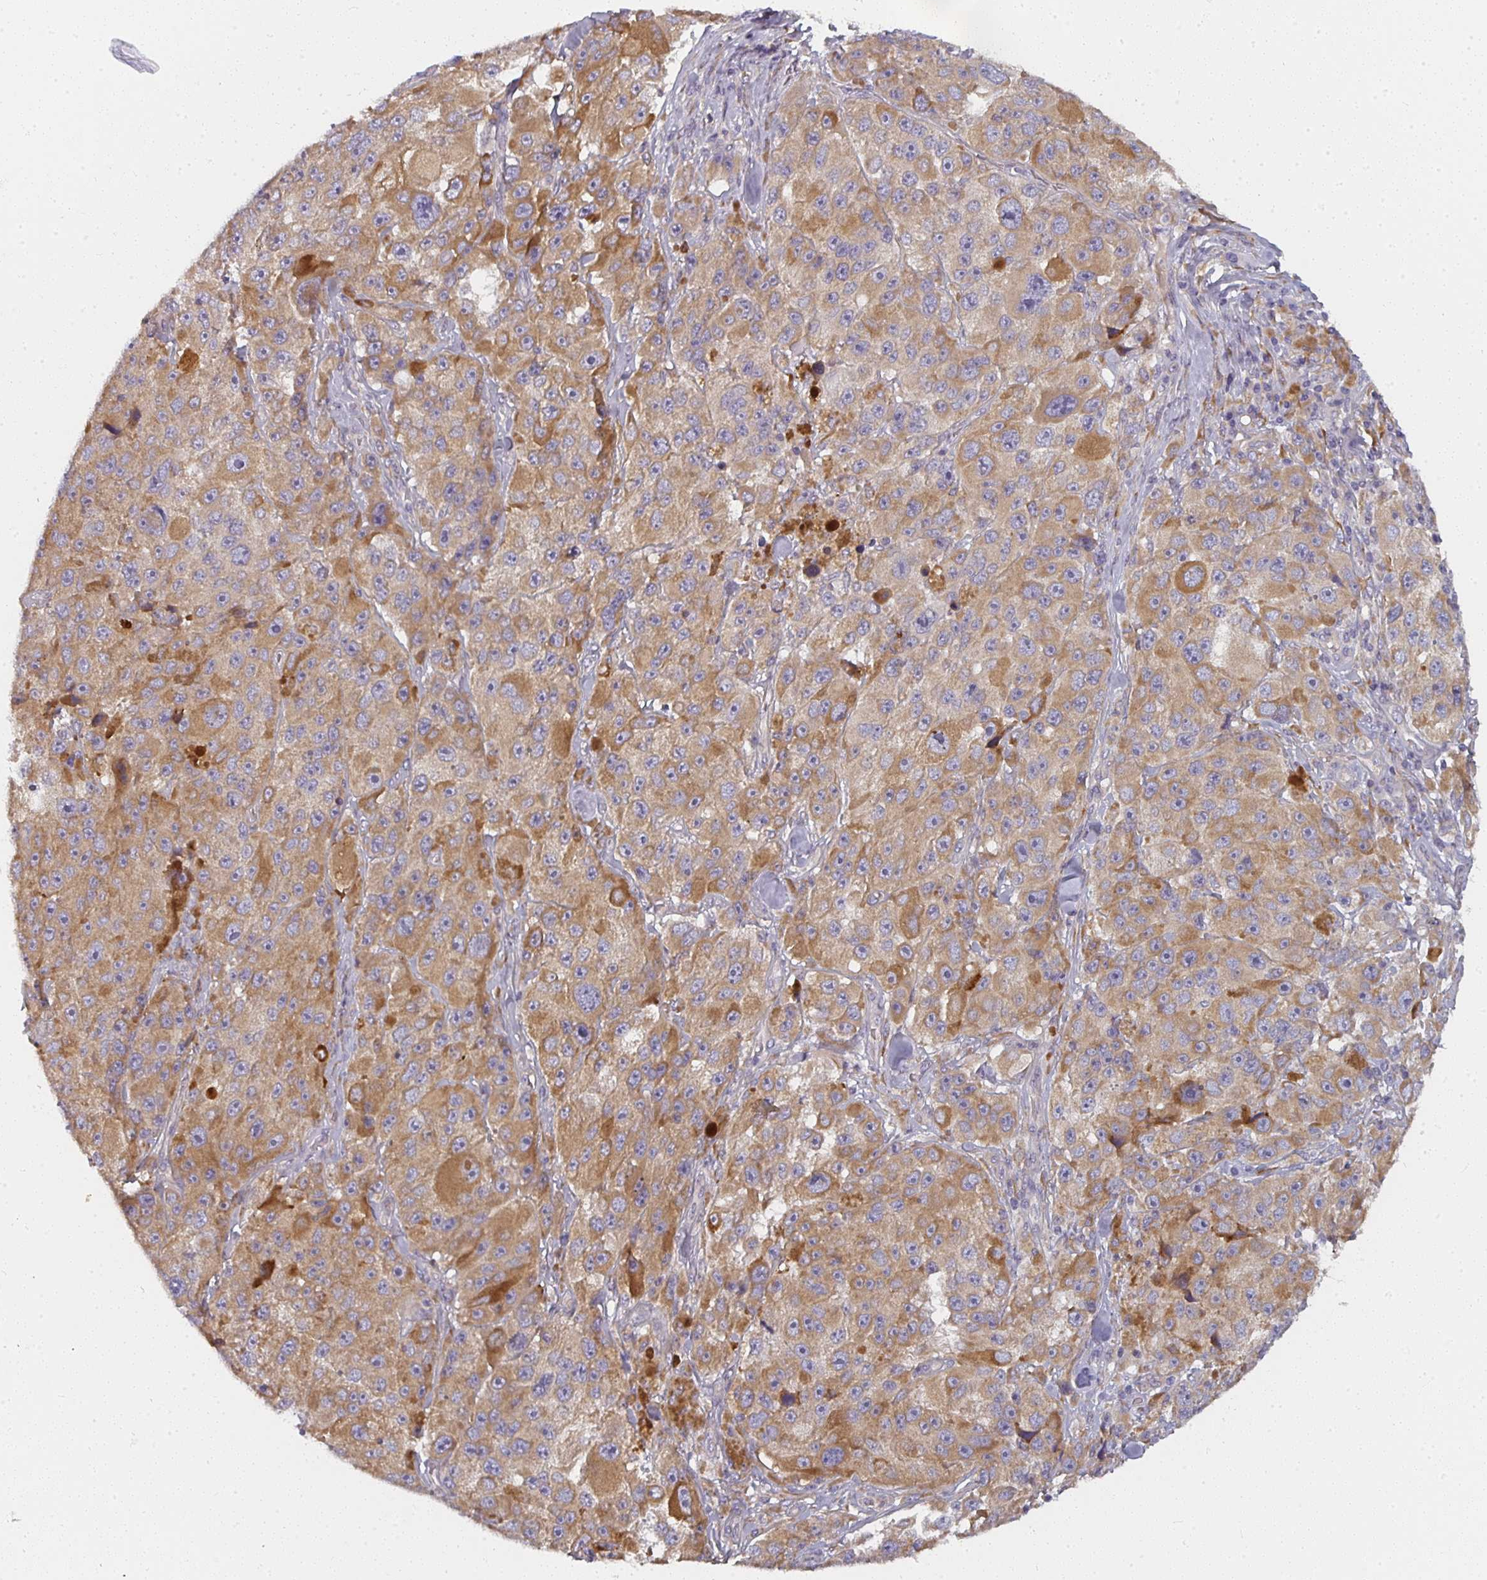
{"staining": {"intensity": "moderate", "quantity": ">75%", "location": "cytoplasmic/membranous"}, "tissue": "melanoma", "cell_type": "Tumor cells", "image_type": "cancer", "snomed": [{"axis": "morphology", "description": "Malignant melanoma, Metastatic site"}, {"axis": "topography", "description": "Lymph node"}], "caption": "Melanoma stained with immunohistochemistry displays moderate cytoplasmic/membranous positivity in about >75% of tumor cells. (Brightfield microscopy of DAB IHC at high magnification).", "gene": "CTHRC1", "patient": {"sex": "male", "age": 62}}